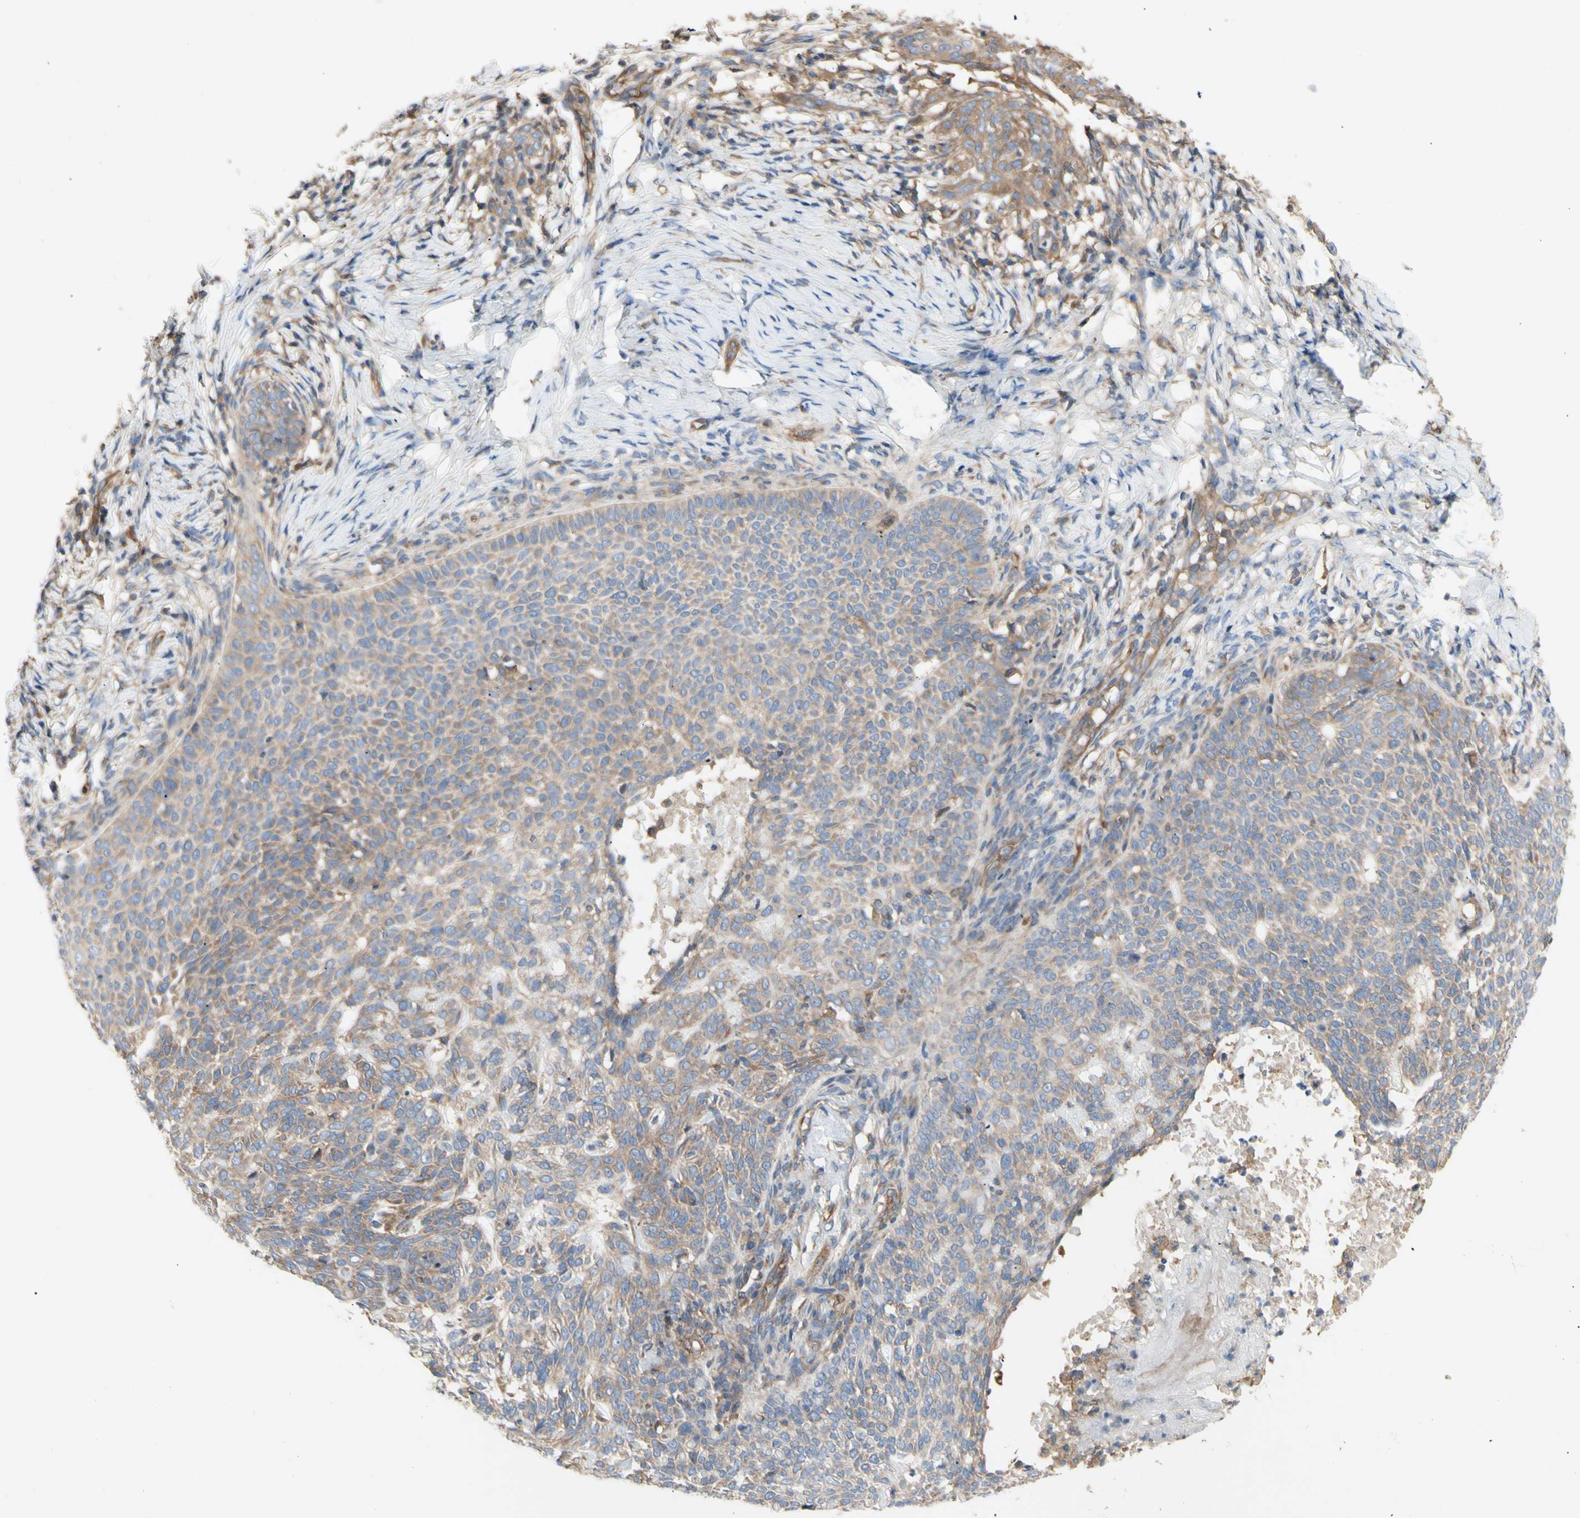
{"staining": {"intensity": "weak", "quantity": ">75%", "location": "cytoplasmic/membranous"}, "tissue": "skin cancer", "cell_type": "Tumor cells", "image_type": "cancer", "snomed": [{"axis": "morphology", "description": "Normal tissue, NOS"}, {"axis": "morphology", "description": "Basal cell carcinoma"}, {"axis": "topography", "description": "Skin"}], "caption": "This image exhibits immunohistochemistry staining of basal cell carcinoma (skin), with low weak cytoplasmic/membranous positivity in about >75% of tumor cells.", "gene": "KLC1", "patient": {"sex": "male", "age": 87}}